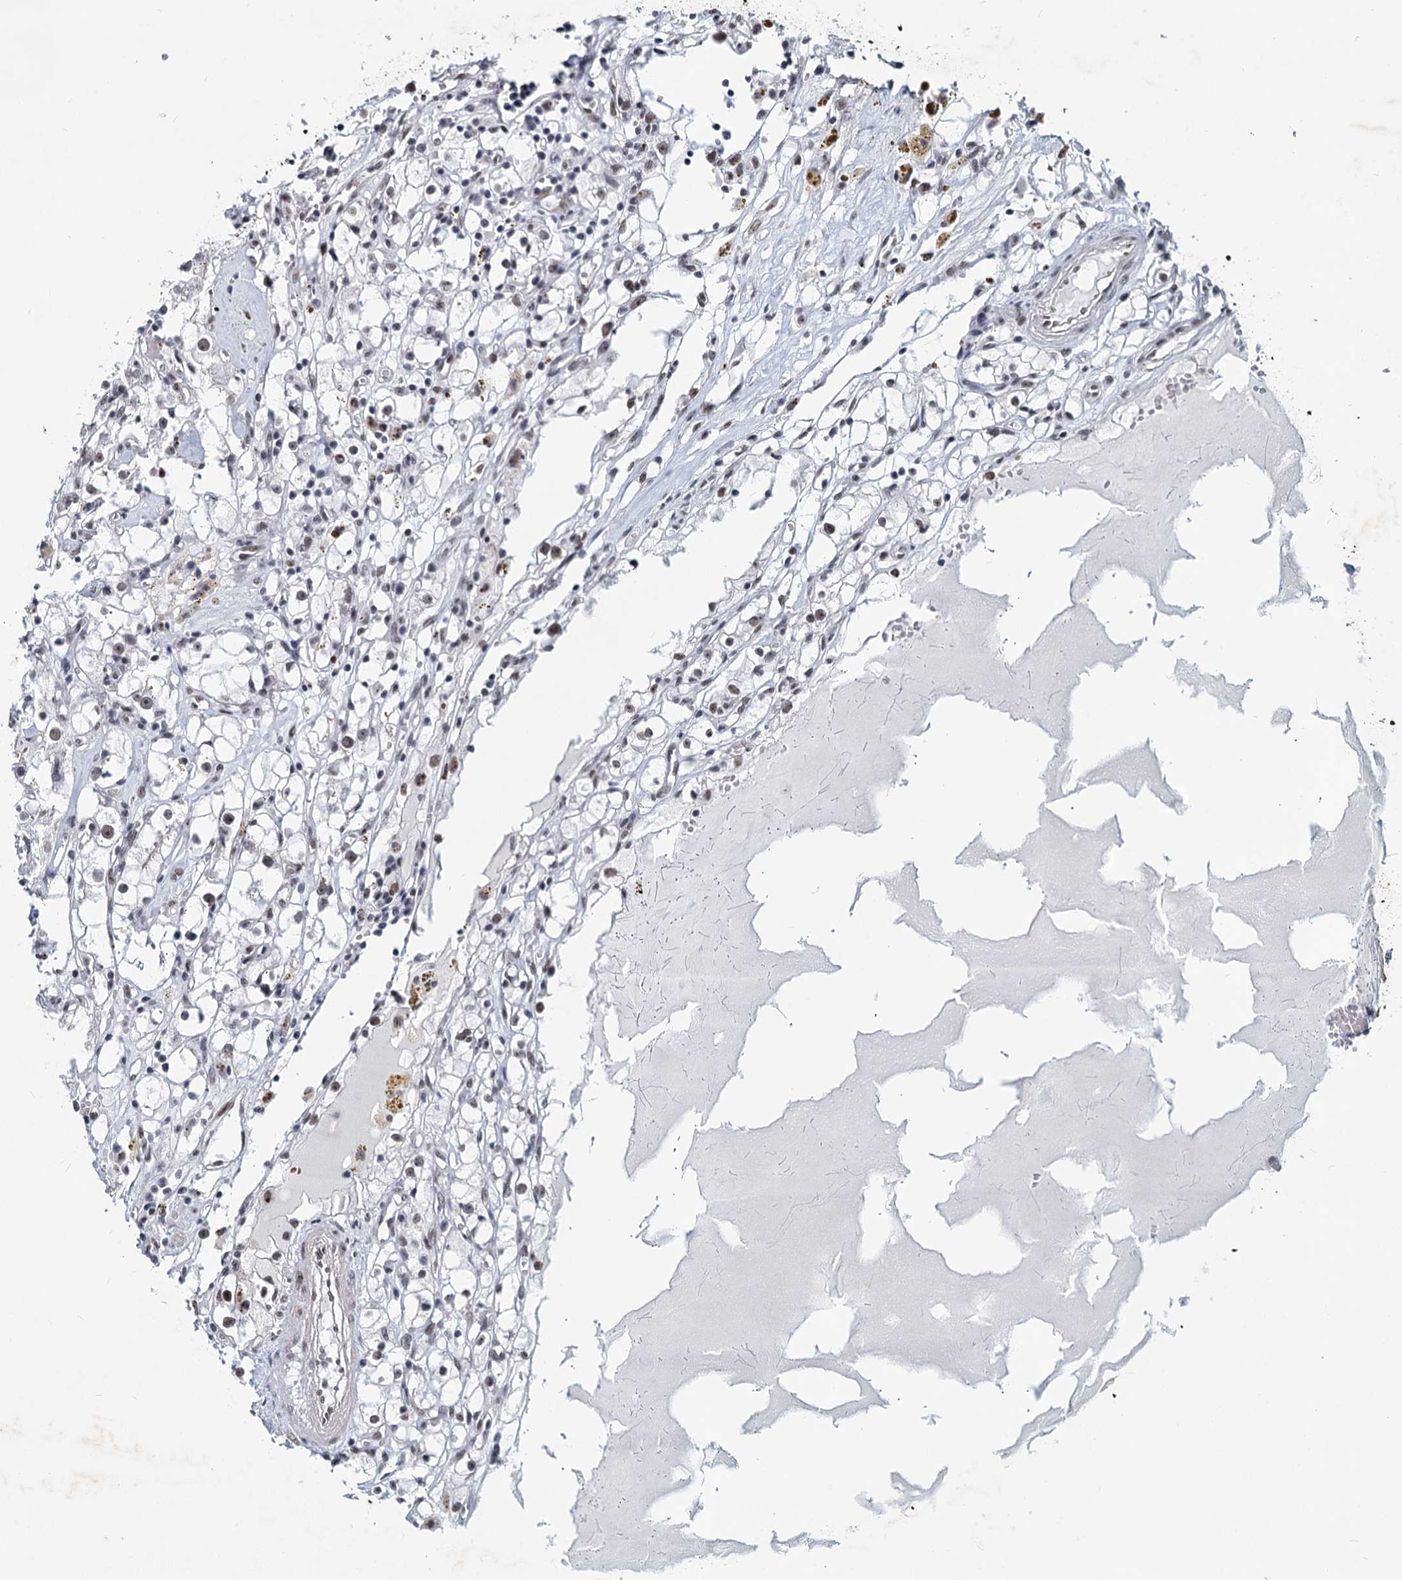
{"staining": {"intensity": "weak", "quantity": "<25%", "location": "nuclear"}, "tissue": "renal cancer", "cell_type": "Tumor cells", "image_type": "cancer", "snomed": [{"axis": "morphology", "description": "Adenocarcinoma, NOS"}, {"axis": "topography", "description": "Kidney"}], "caption": "Immunohistochemical staining of renal cancer exhibits no significant staining in tumor cells.", "gene": "METTL14", "patient": {"sex": "male", "age": 56}}